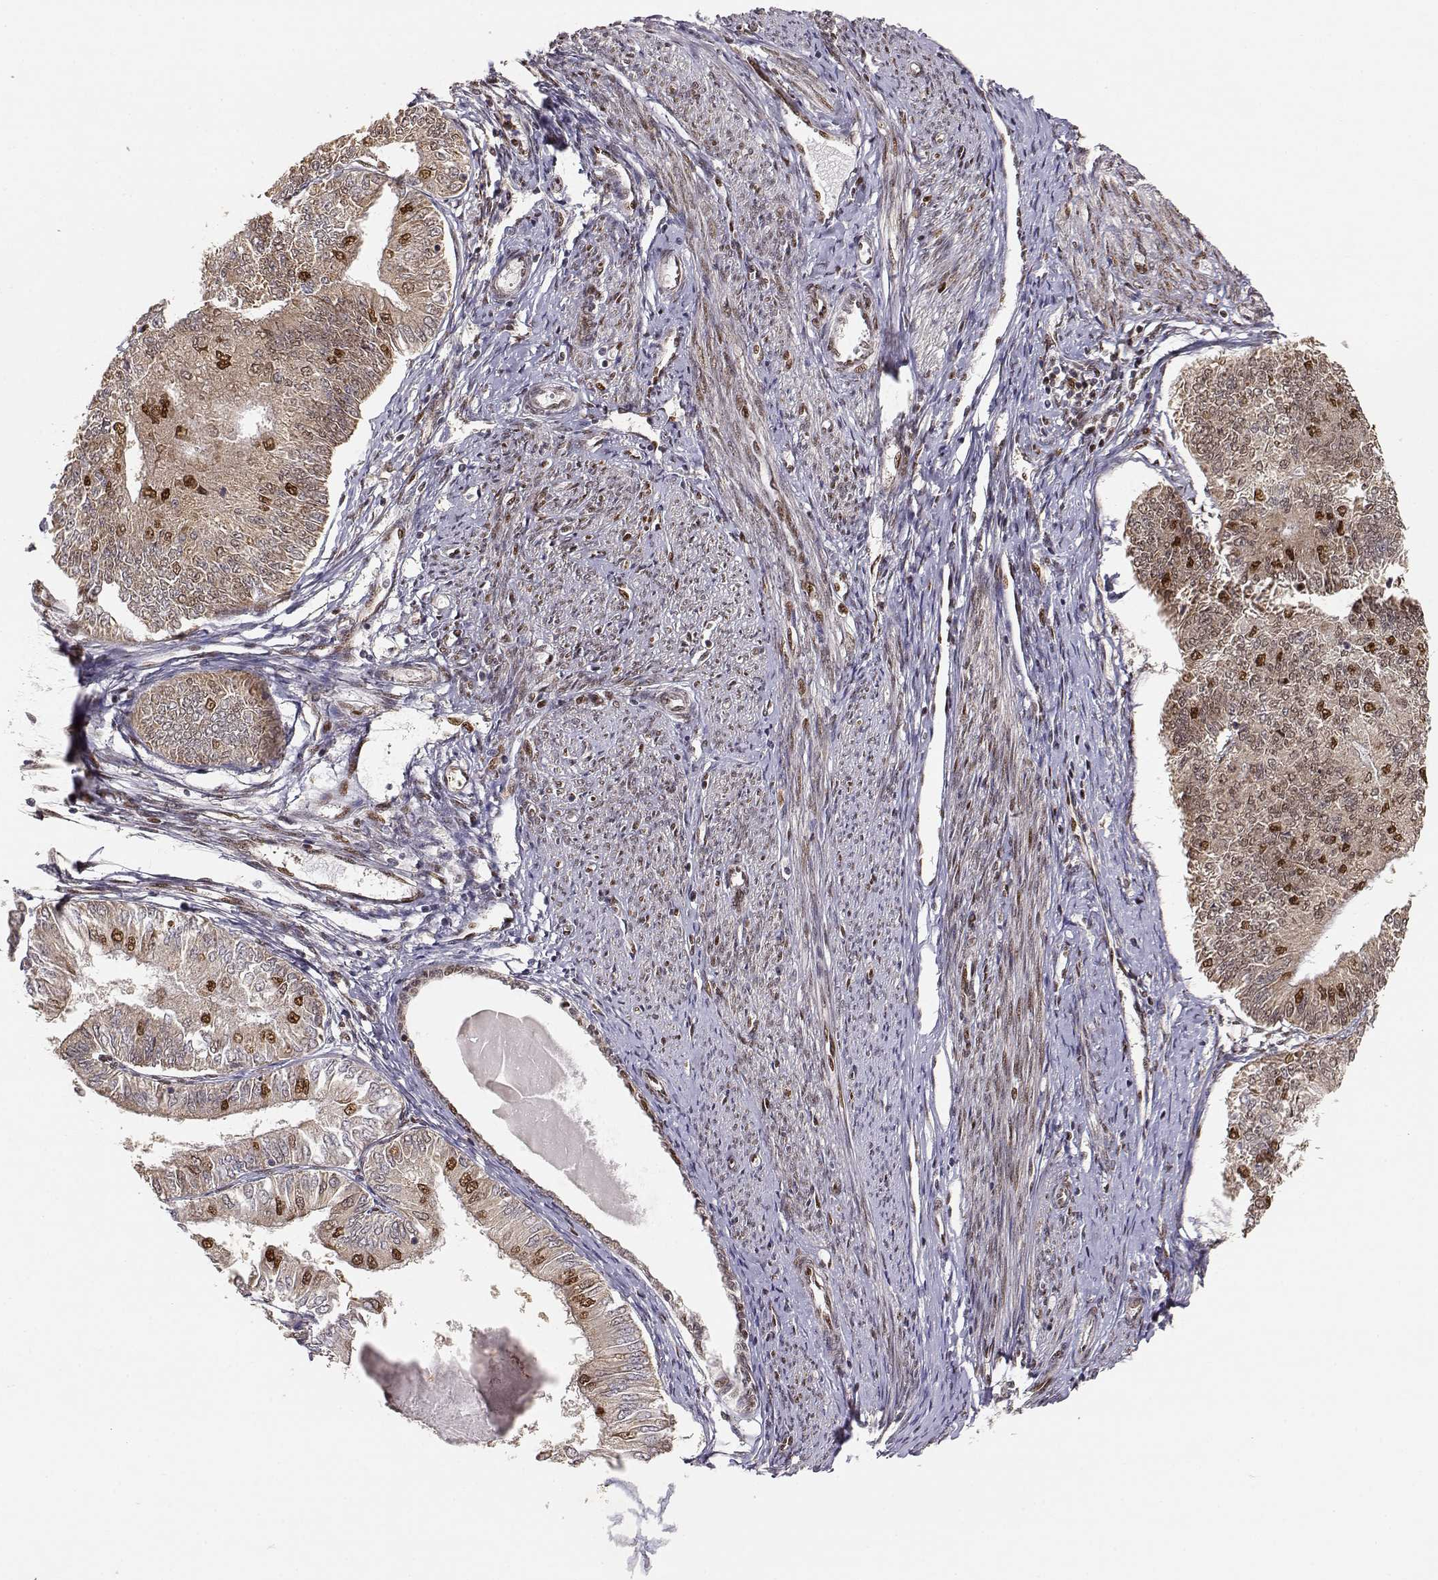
{"staining": {"intensity": "strong", "quantity": "<25%", "location": "nuclear"}, "tissue": "endometrial cancer", "cell_type": "Tumor cells", "image_type": "cancer", "snomed": [{"axis": "morphology", "description": "Adenocarcinoma, NOS"}, {"axis": "topography", "description": "Endometrium"}], "caption": "A medium amount of strong nuclear positivity is appreciated in approximately <25% of tumor cells in adenocarcinoma (endometrial) tissue.", "gene": "BRCA1", "patient": {"sex": "female", "age": 58}}